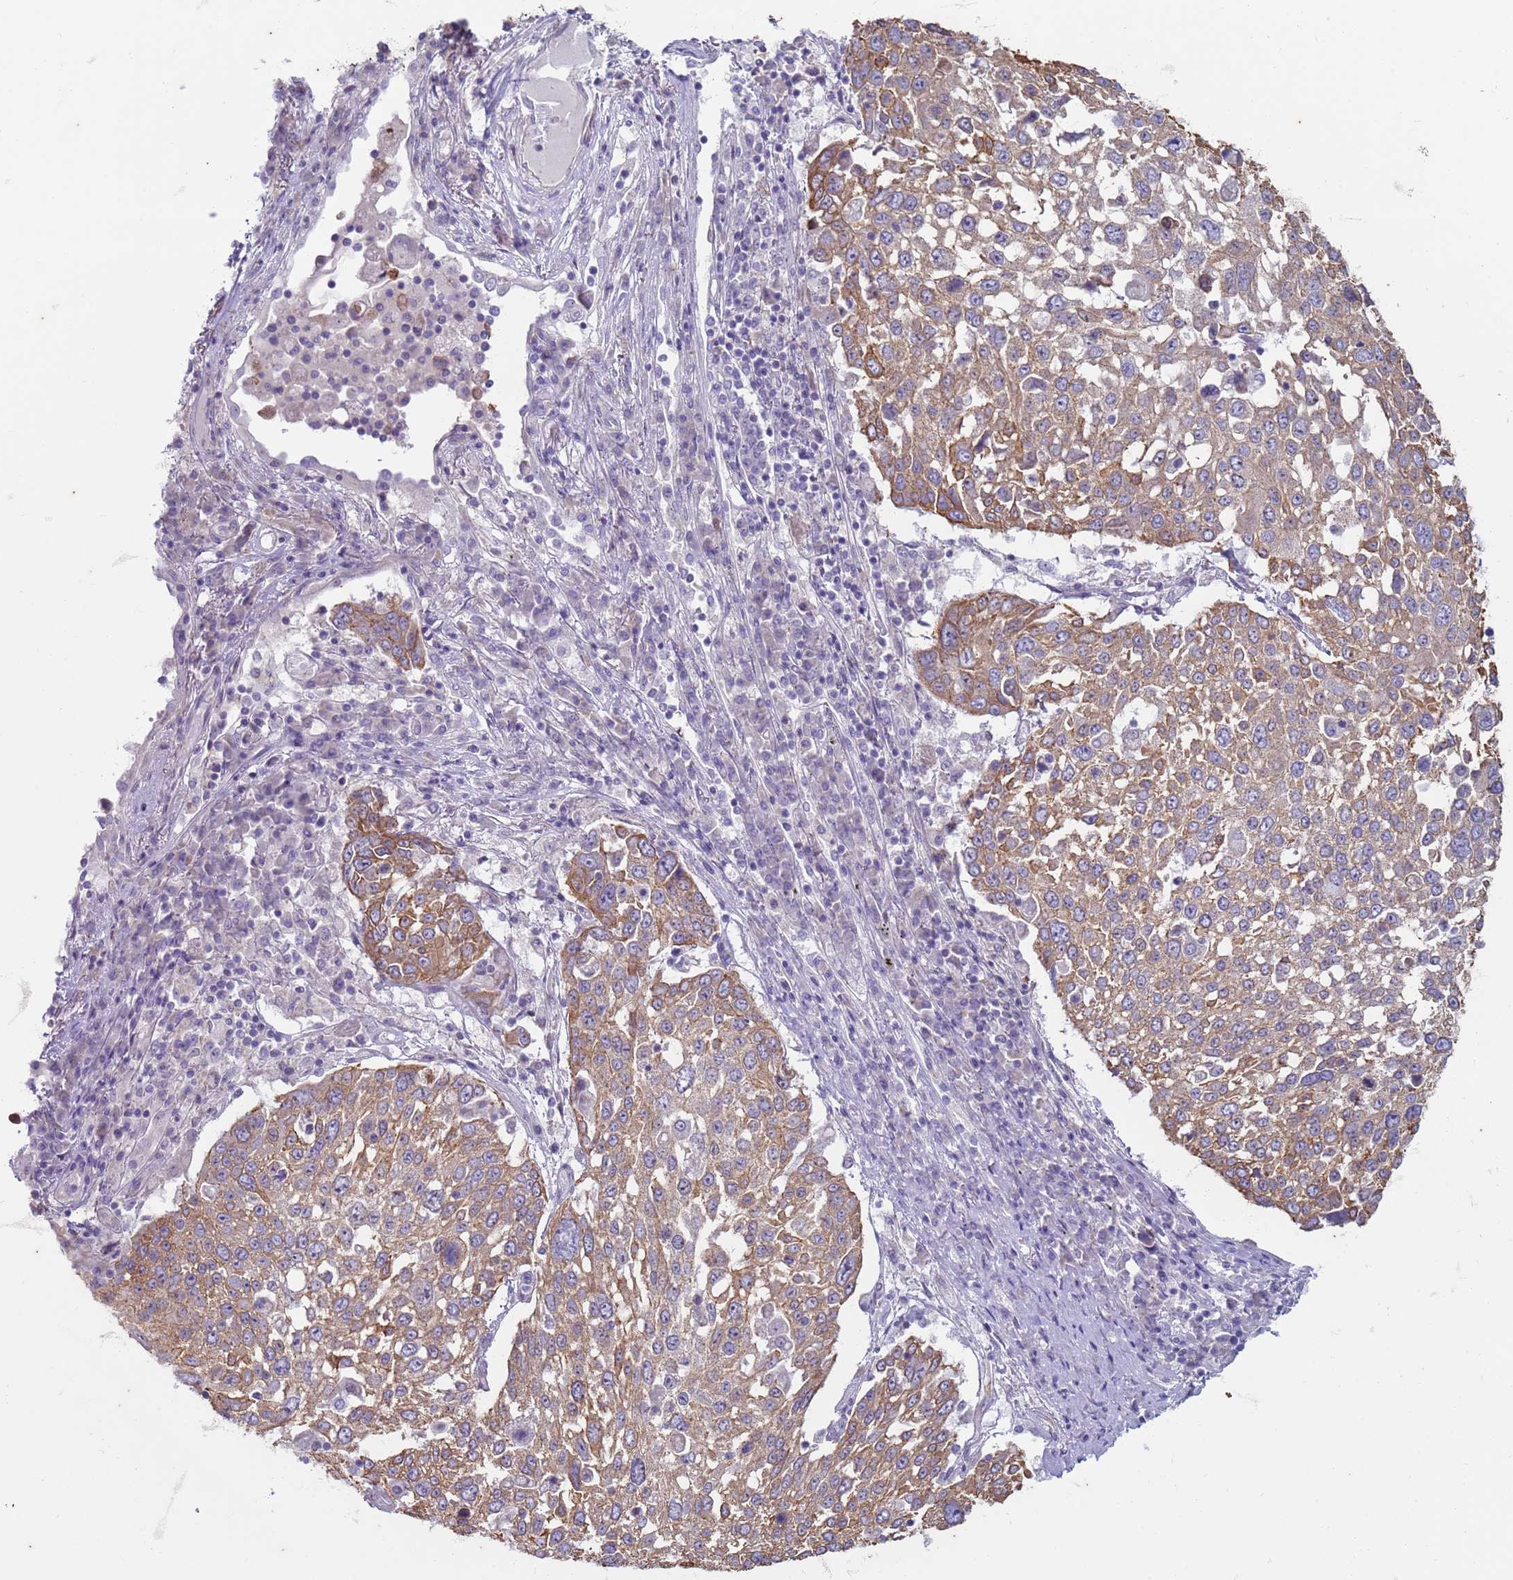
{"staining": {"intensity": "moderate", "quantity": ">75%", "location": "cytoplasmic/membranous"}, "tissue": "lung cancer", "cell_type": "Tumor cells", "image_type": "cancer", "snomed": [{"axis": "morphology", "description": "Squamous cell carcinoma, NOS"}, {"axis": "topography", "description": "Lung"}], "caption": "Immunohistochemical staining of squamous cell carcinoma (lung) exhibits moderate cytoplasmic/membranous protein expression in approximately >75% of tumor cells. The protein is stained brown, and the nuclei are stained in blue (DAB (3,3'-diaminobenzidine) IHC with brightfield microscopy, high magnification).", "gene": "SUCO", "patient": {"sex": "male", "age": 65}}